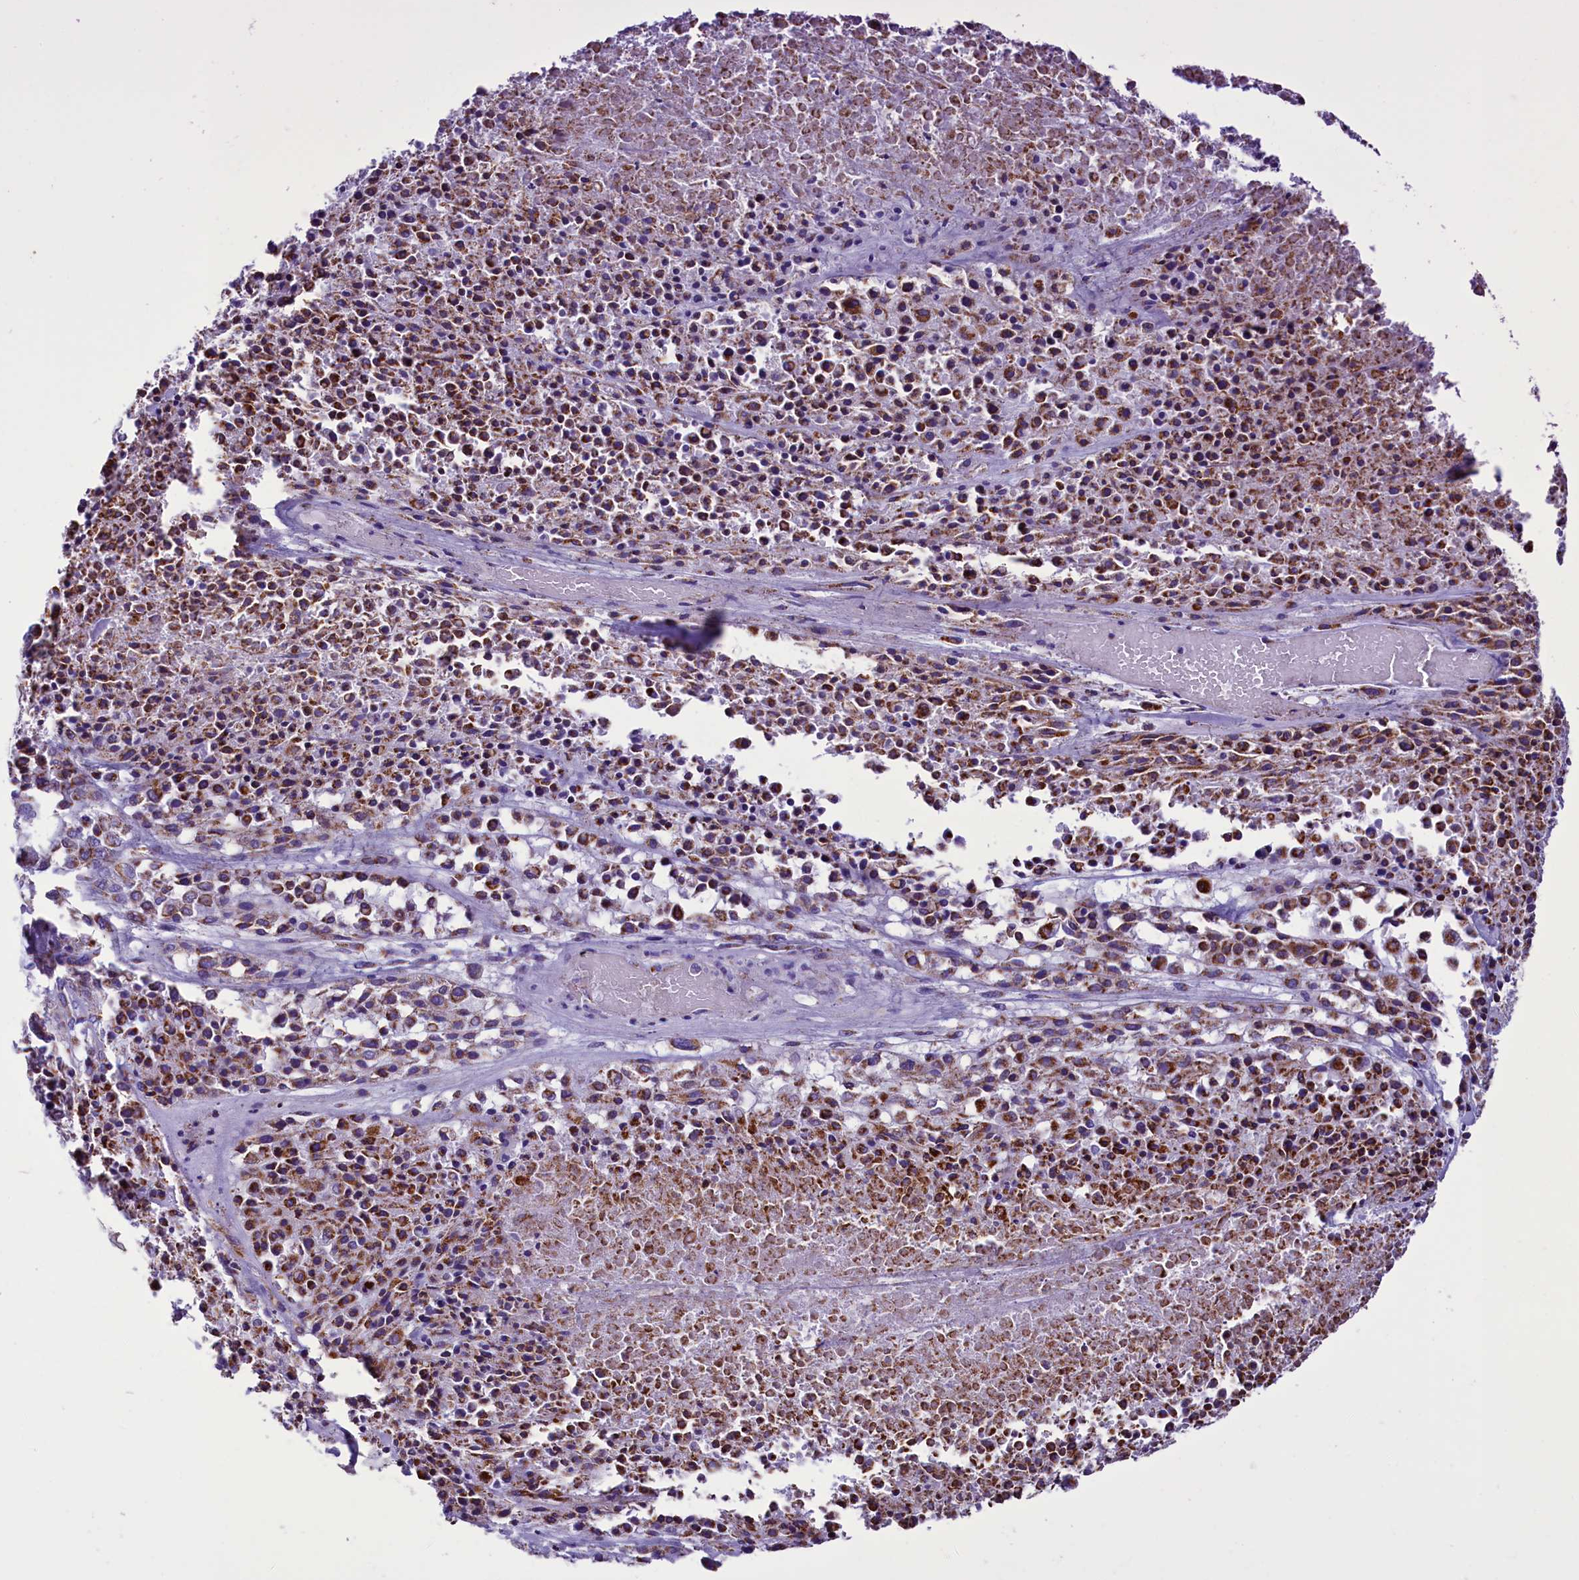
{"staining": {"intensity": "moderate", "quantity": "25%-75%", "location": "cytoplasmic/membranous"}, "tissue": "melanoma", "cell_type": "Tumor cells", "image_type": "cancer", "snomed": [{"axis": "morphology", "description": "Malignant melanoma, Metastatic site"}, {"axis": "topography", "description": "Skin"}], "caption": "This image displays immunohistochemistry staining of malignant melanoma (metastatic site), with medium moderate cytoplasmic/membranous expression in approximately 25%-75% of tumor cells.", "gene": "ICA1L", "patient": {"sex": "female", "age": 81}}